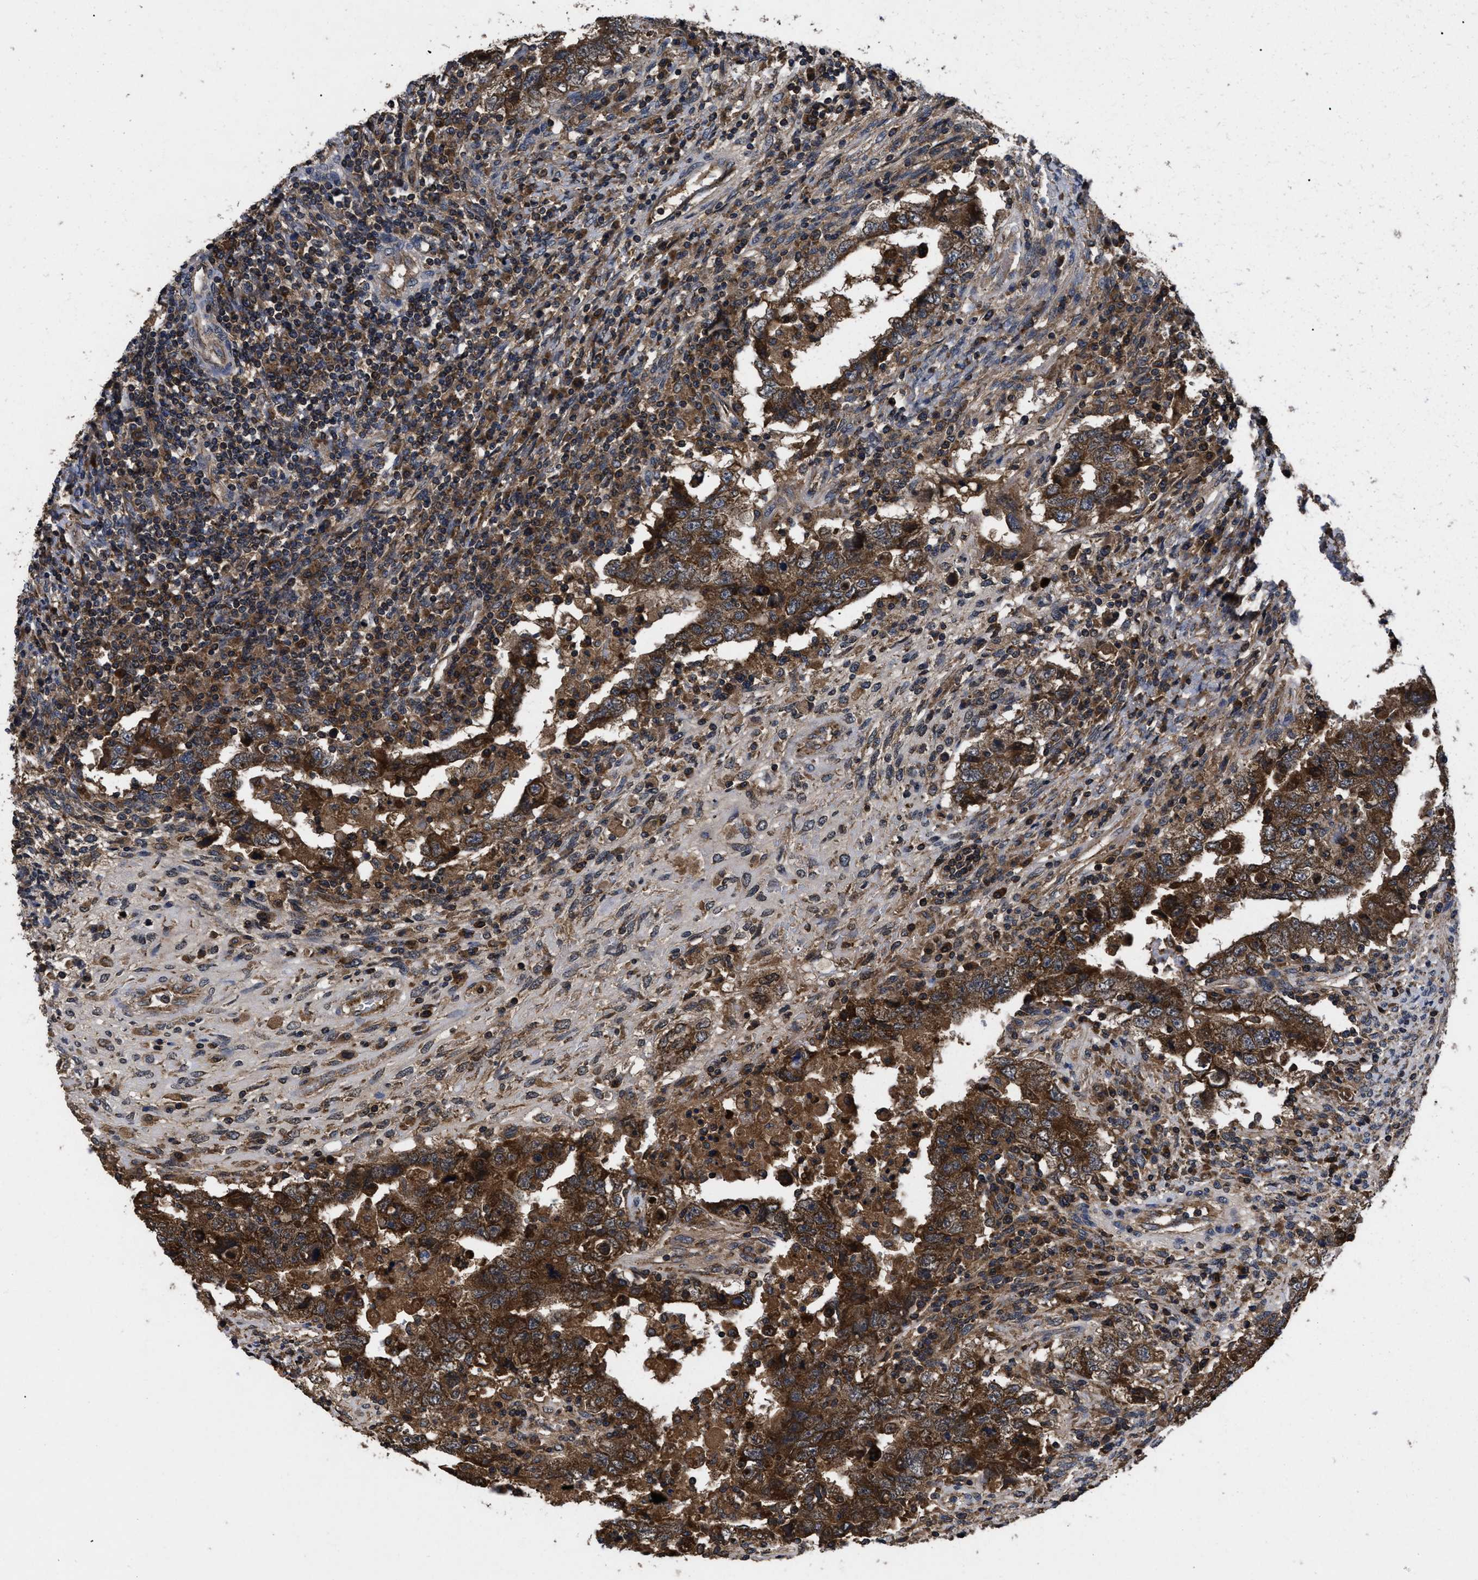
{"staining": {"intensity": "moderate", "quantity": ">75%", "location": "cytoplasmic/membranous"}, "tissue": "testis cancer", "cell_type": "Tumor cells", "image_type": "cancer", "snomed": [{"axis": "morphology", "description": "Carcinoma, Embryonal, NOS"}, {"axis": "topography", "description": "Testis"}], "caption": "Immunohistochemistry (DAB) staining of testis embryonal carcinoma demonstrates moderate cytoplasmic/membranous protein expression in about >75% of tumor cells.", "gene": "LRRC3", "patient": {"sex": "male", "age": 26}}